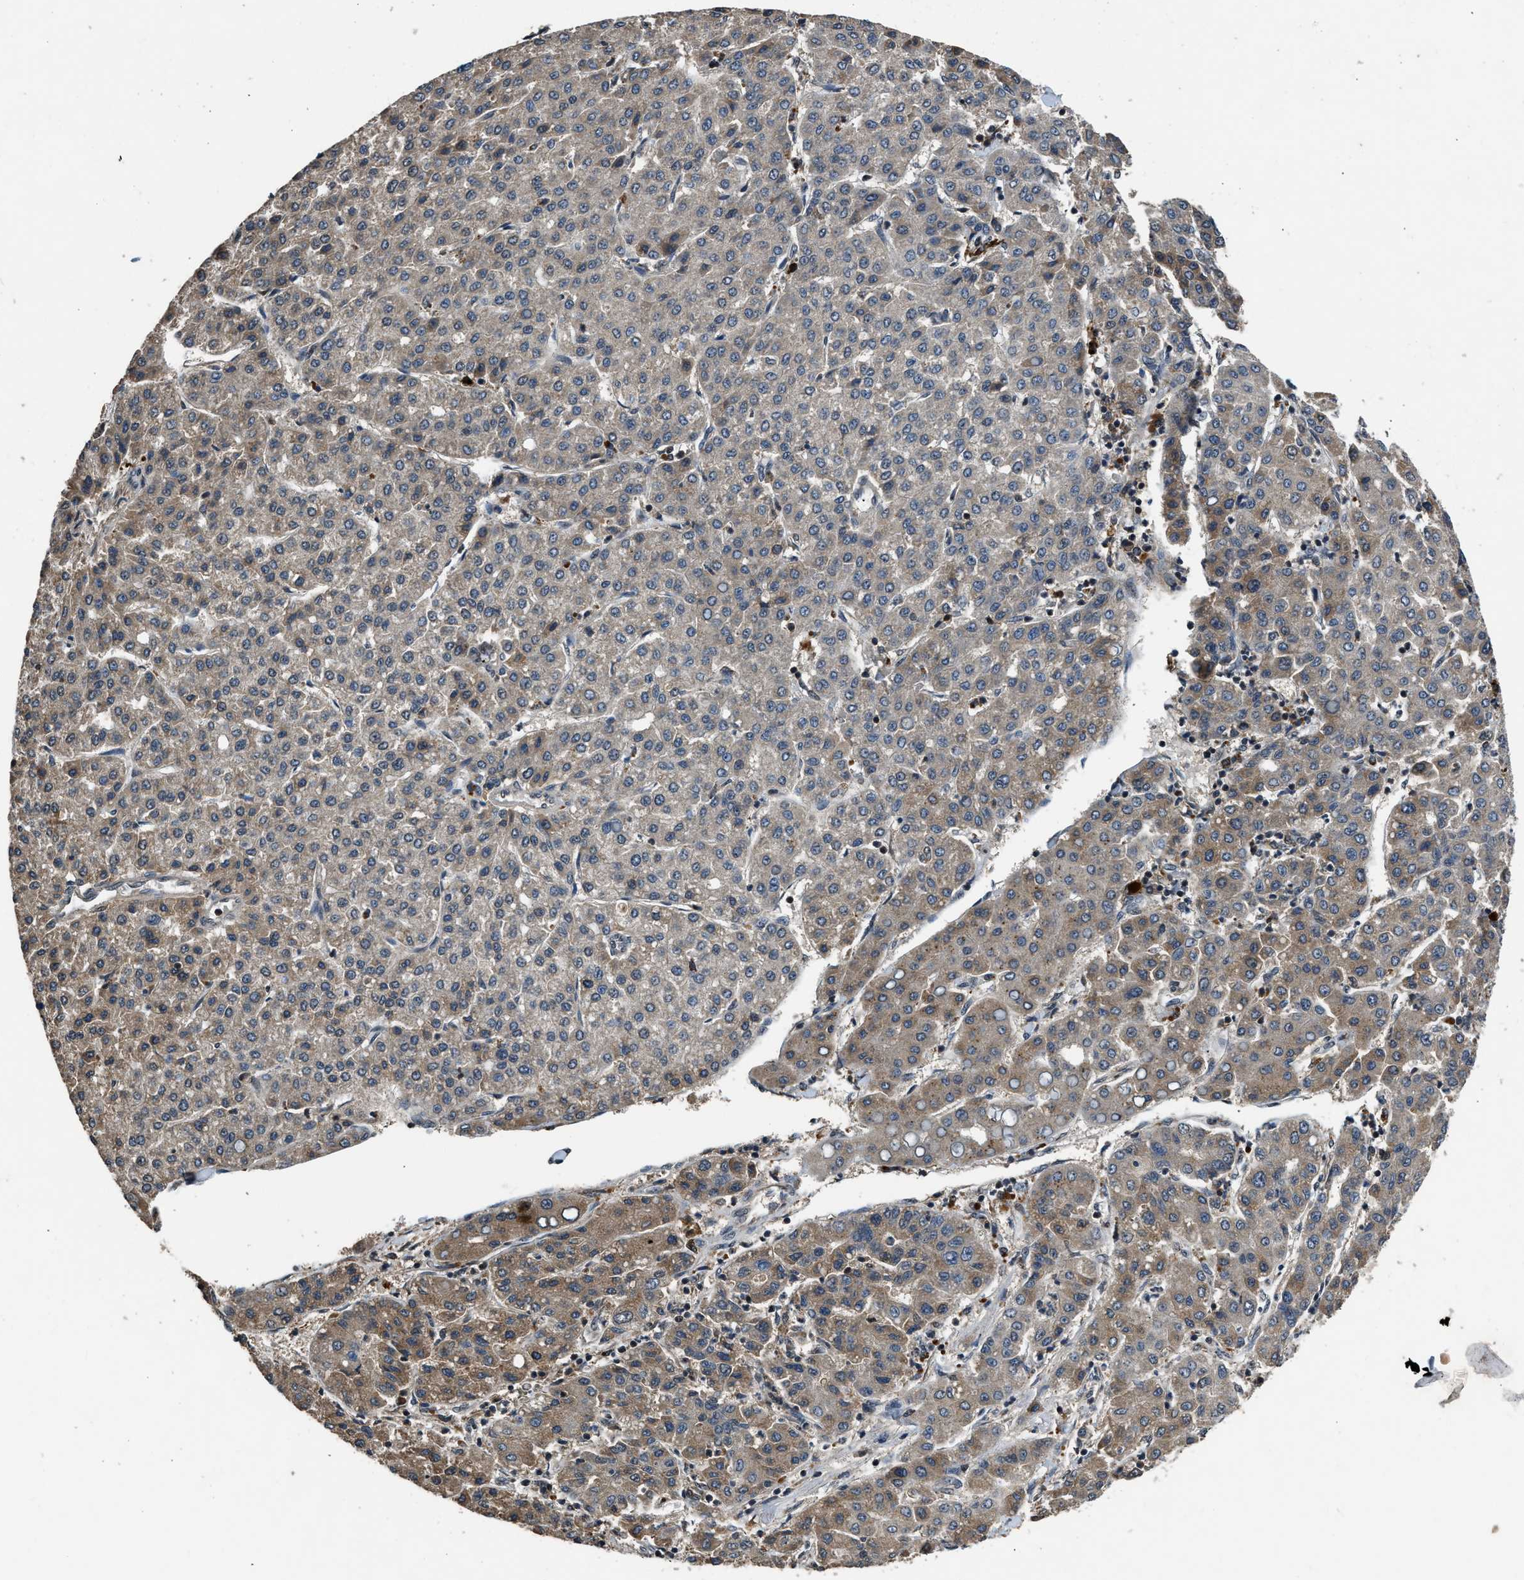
{"staining": {"intensity": "moderate", "quantity": "25%-75%", "location": "cytoplasmic/membranous"}, "tissue": "liver cancer", "cell_type": "Tumor cells", "image_type": "cancer", "snomed": [{"axis": "morphology", "description": "Carcinoma, Hepatocellular, NOS"}, {"axis": "topography", "description": "Liver"}], "caption": "This is an image of immunohistochemistry staining of liver cancer, which shows moderate staining in the cytoplasmic/membranous of tumor cells.", "gene": "SLC15A4", "patient": {"sex": "male", "age": 65}}